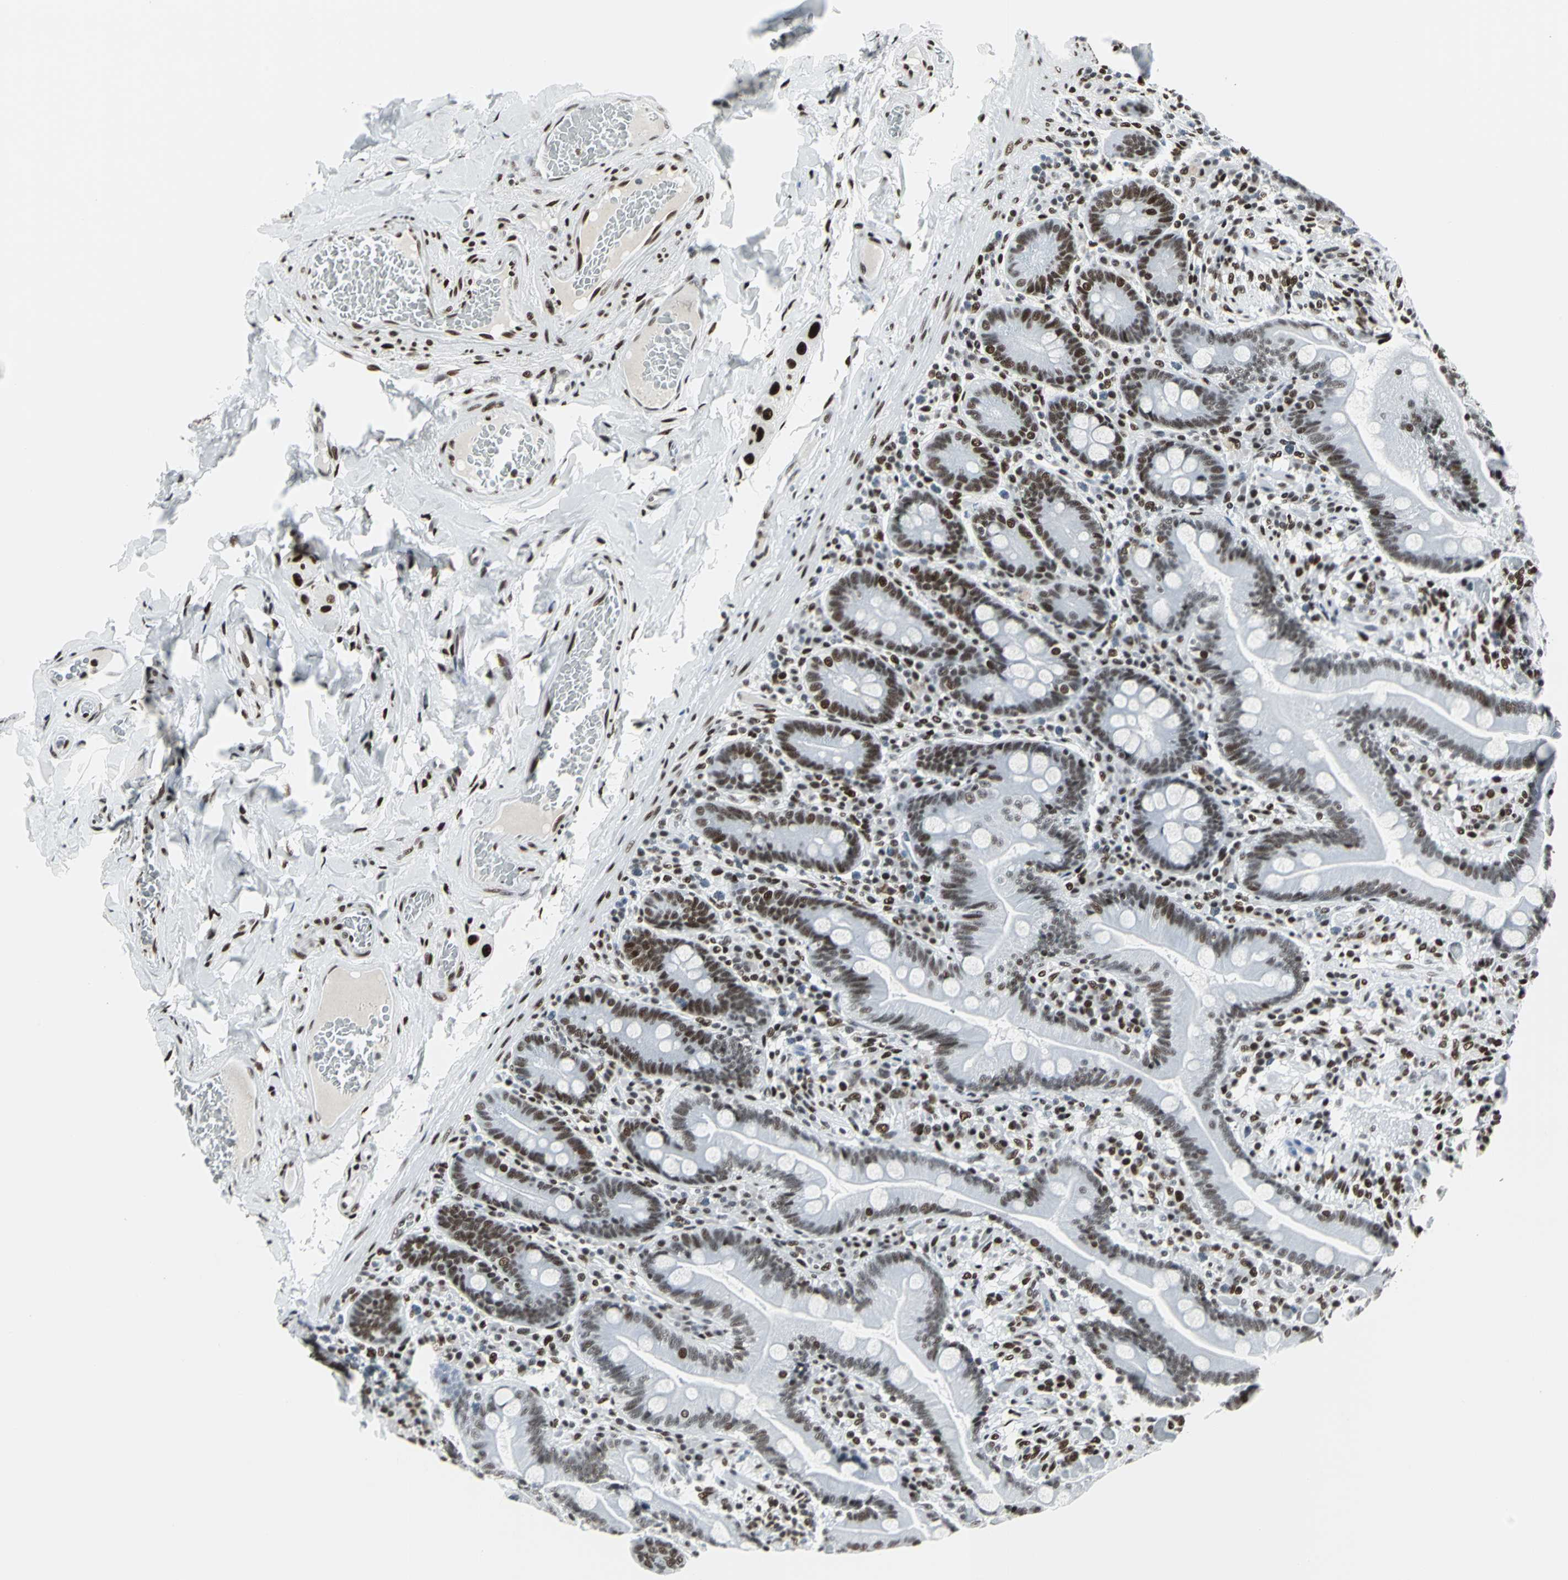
{"staining": {"intensity": "strong", "quantity": ">75%", "location": "nuclear"}, "tissue": "duodenum", "cell_type": "Glandular cells", "image_type": "normal", "snomed": [{"axis": "morphology", "description": "Normal tissue, NOS"}, {"axis": "topography", "description": "Duodenum"}], "caption": "A photomicrograph showing strong nuclear staining in about >75% of glandular cells in unremarkable duodenum, as visualized by brown immunohistochemical staining.", "gene": "HDAC2", "patient": {"sex": "male", "age": 66}}